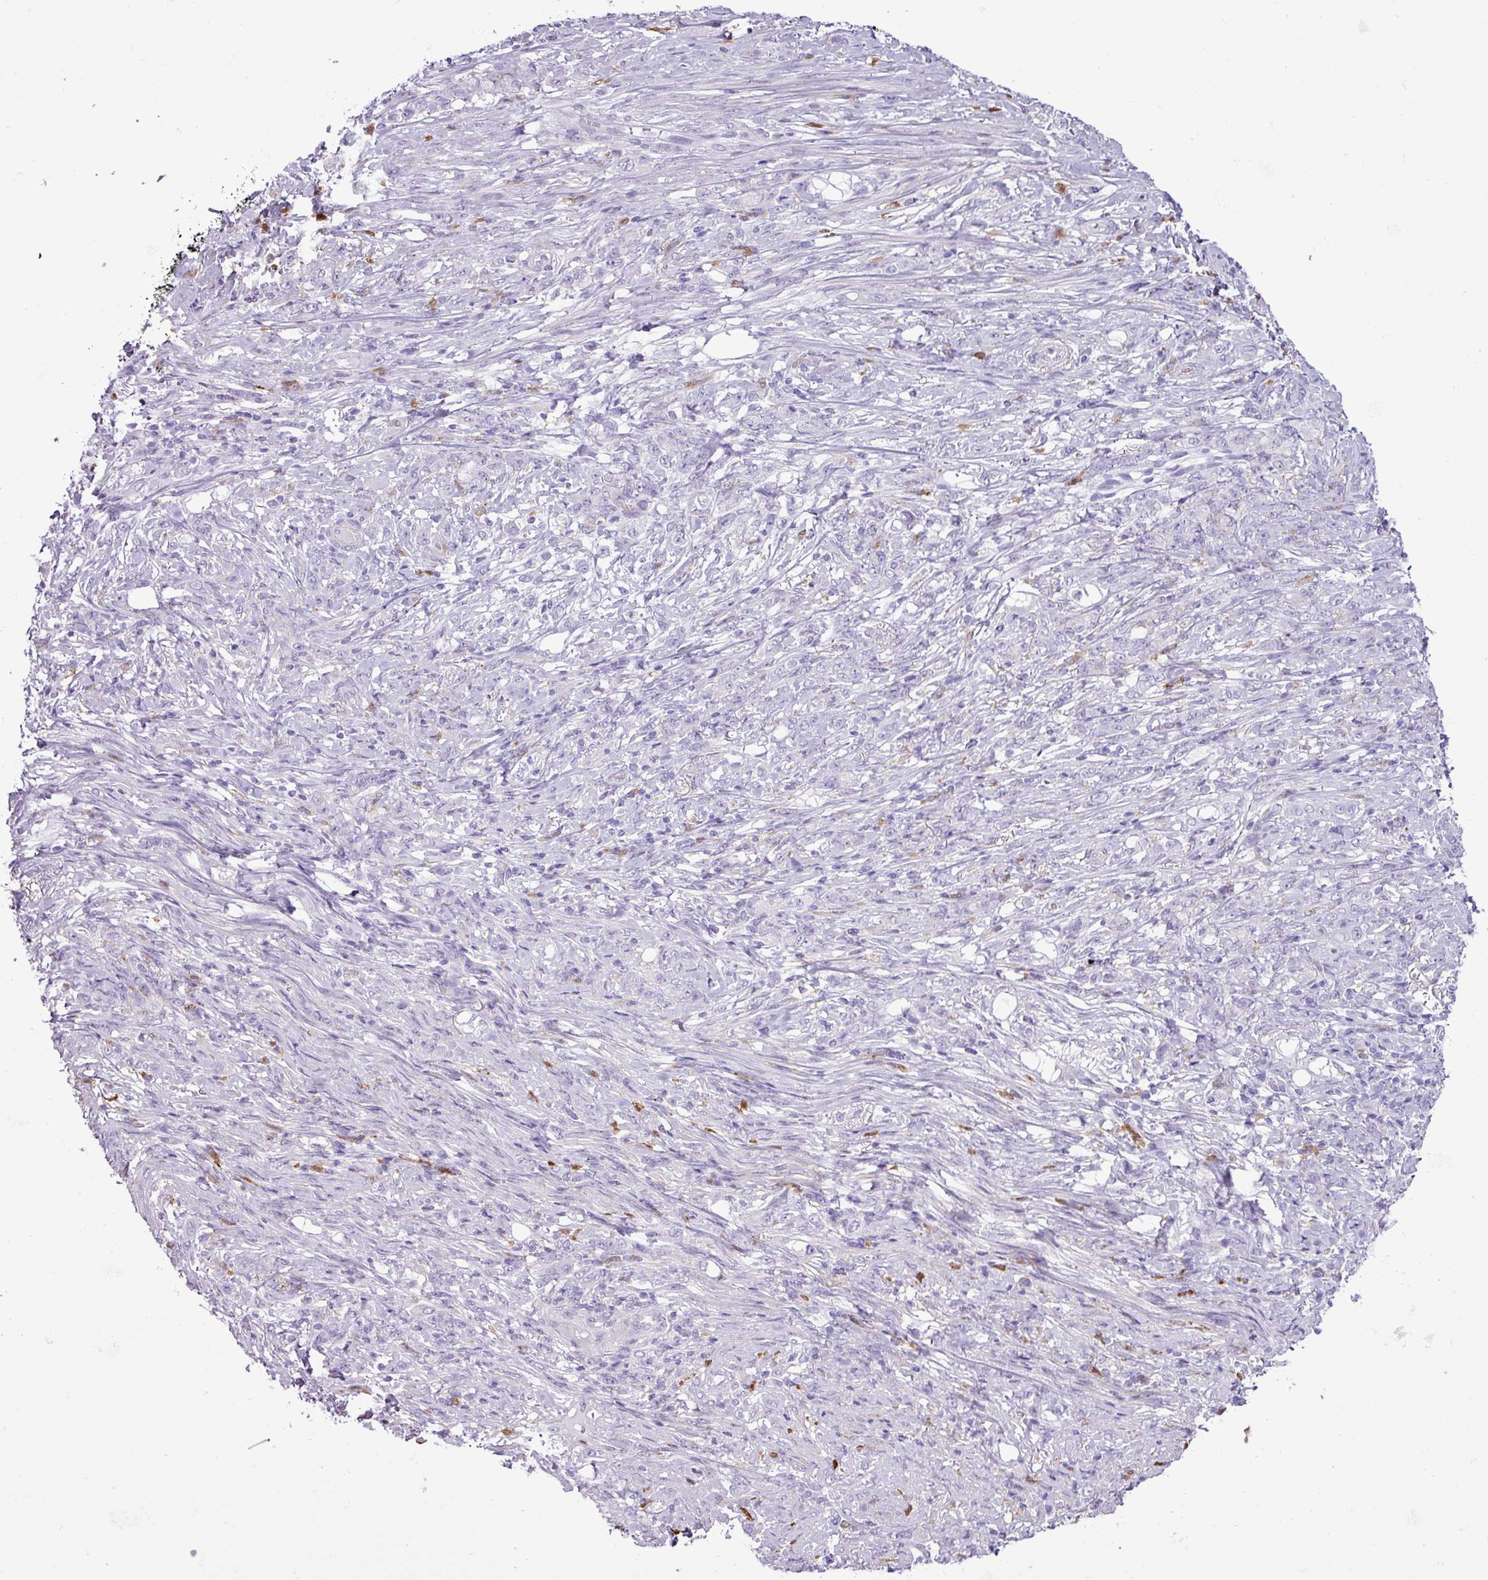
{"staining": {"intensity": "negative", "quantity": "none", "location": "none"}, "tissue": "stomach cancer", "cell_type": "Tumor cells", "image_type": "cancer", "snomed": [{"axis": "morphology", "description": "Adenocarcinoma, NOS"}, {"axis": "topography", "description": "Stomach"}], "caption": "Stomach adenocarcinoma stained for a protein using immunohistochemistry (IHC) reveals no expression tumor cells.", "gene": "TMEM200C", "patient": {"sex": "female", "age": 79}}